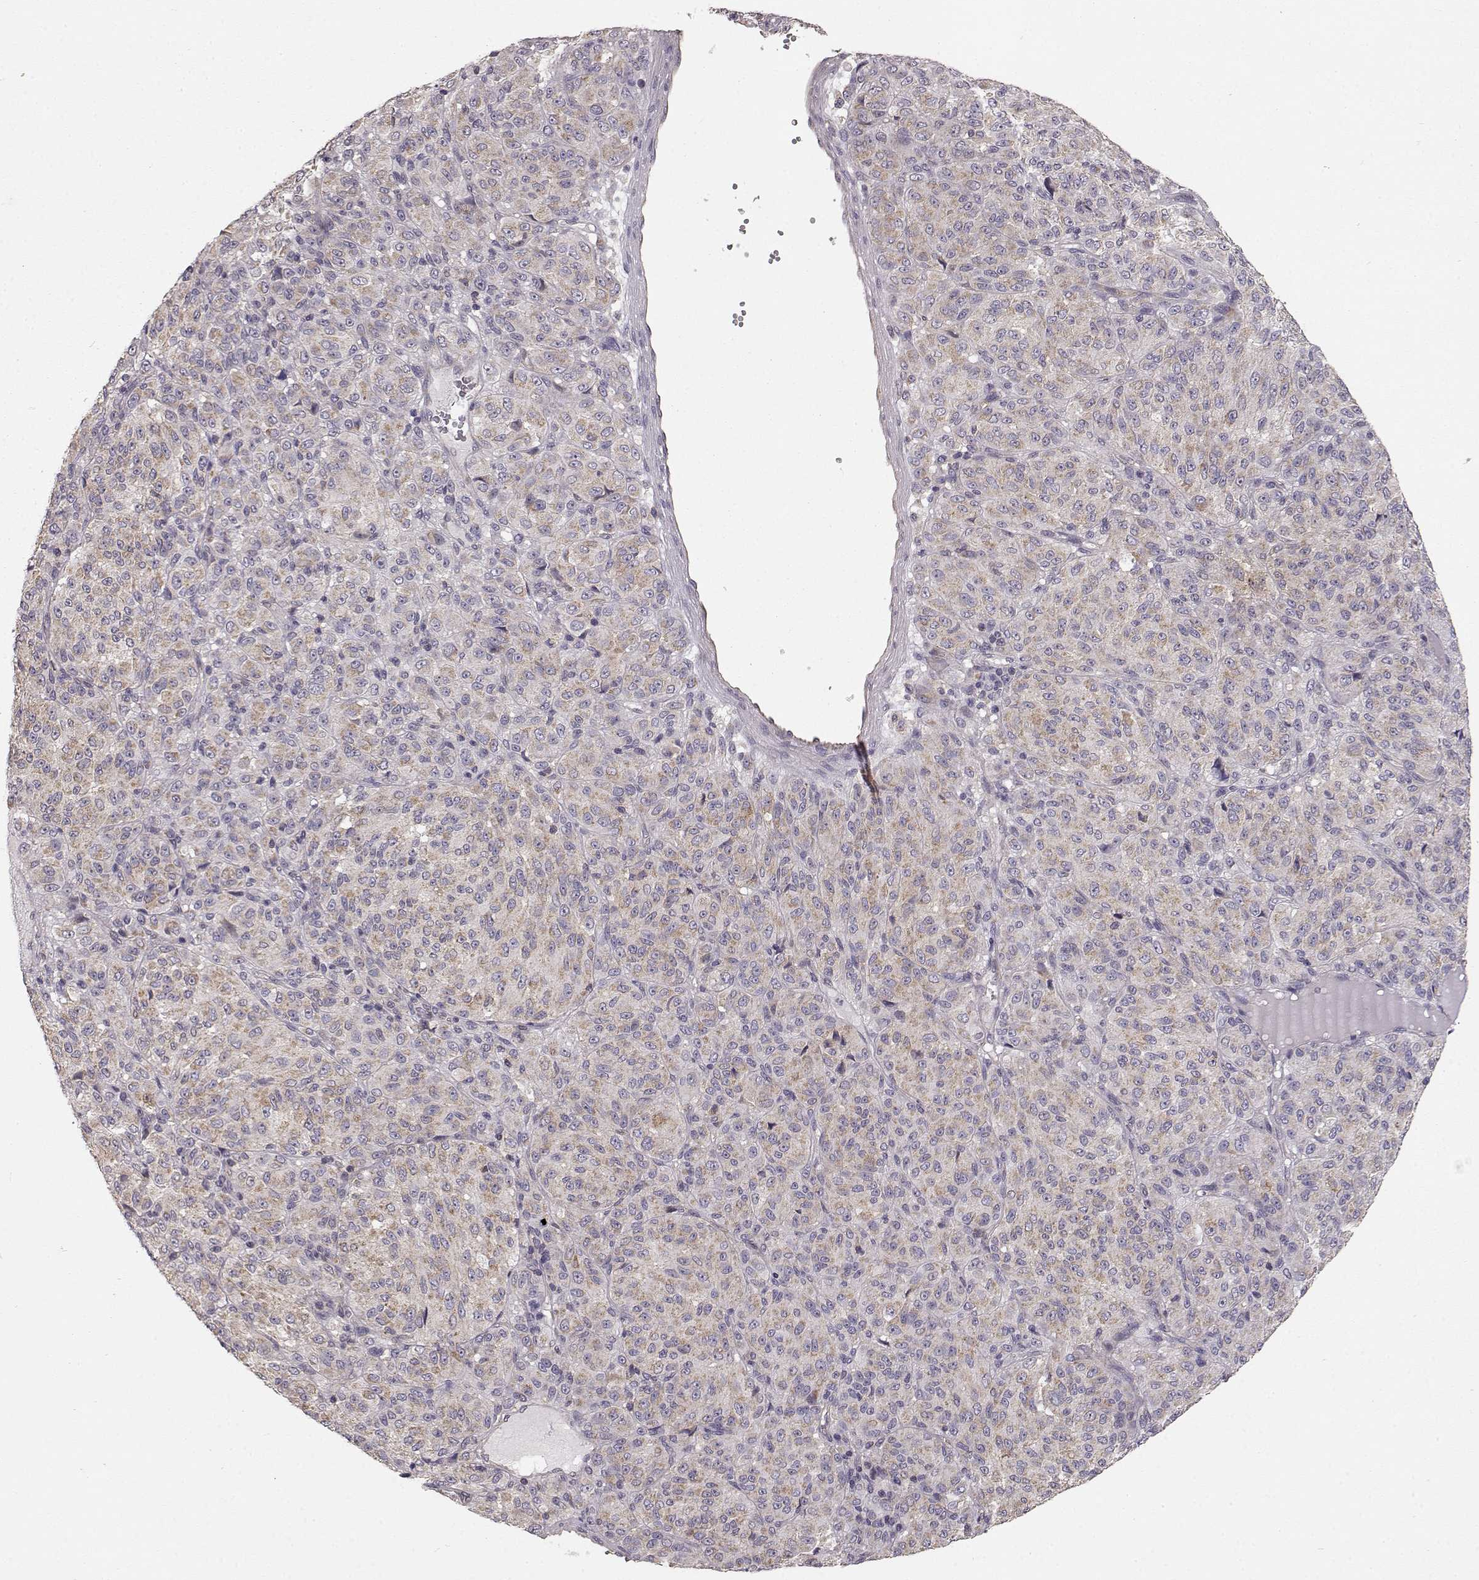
{"staining": {"intensity": "weak", "quantity": "25%-75%", "location": "cytoplasmic/membranous"}, "tissue": "melanoma", "cell_type": "Tumor cells", "image_type": "cancer", "snomed": [{"axis": "morphology", "description": "Malignant melanoma, Metastatic site"}, {"axis": "topography", "description": "Brain"}], "caption": "Tumor cells show weak cytoplasmic/membranous staining in approximately 25%-75% of cells in melanoma.", "gene": "ERBB3", "patient": {"sex": "female", "age": 56}}